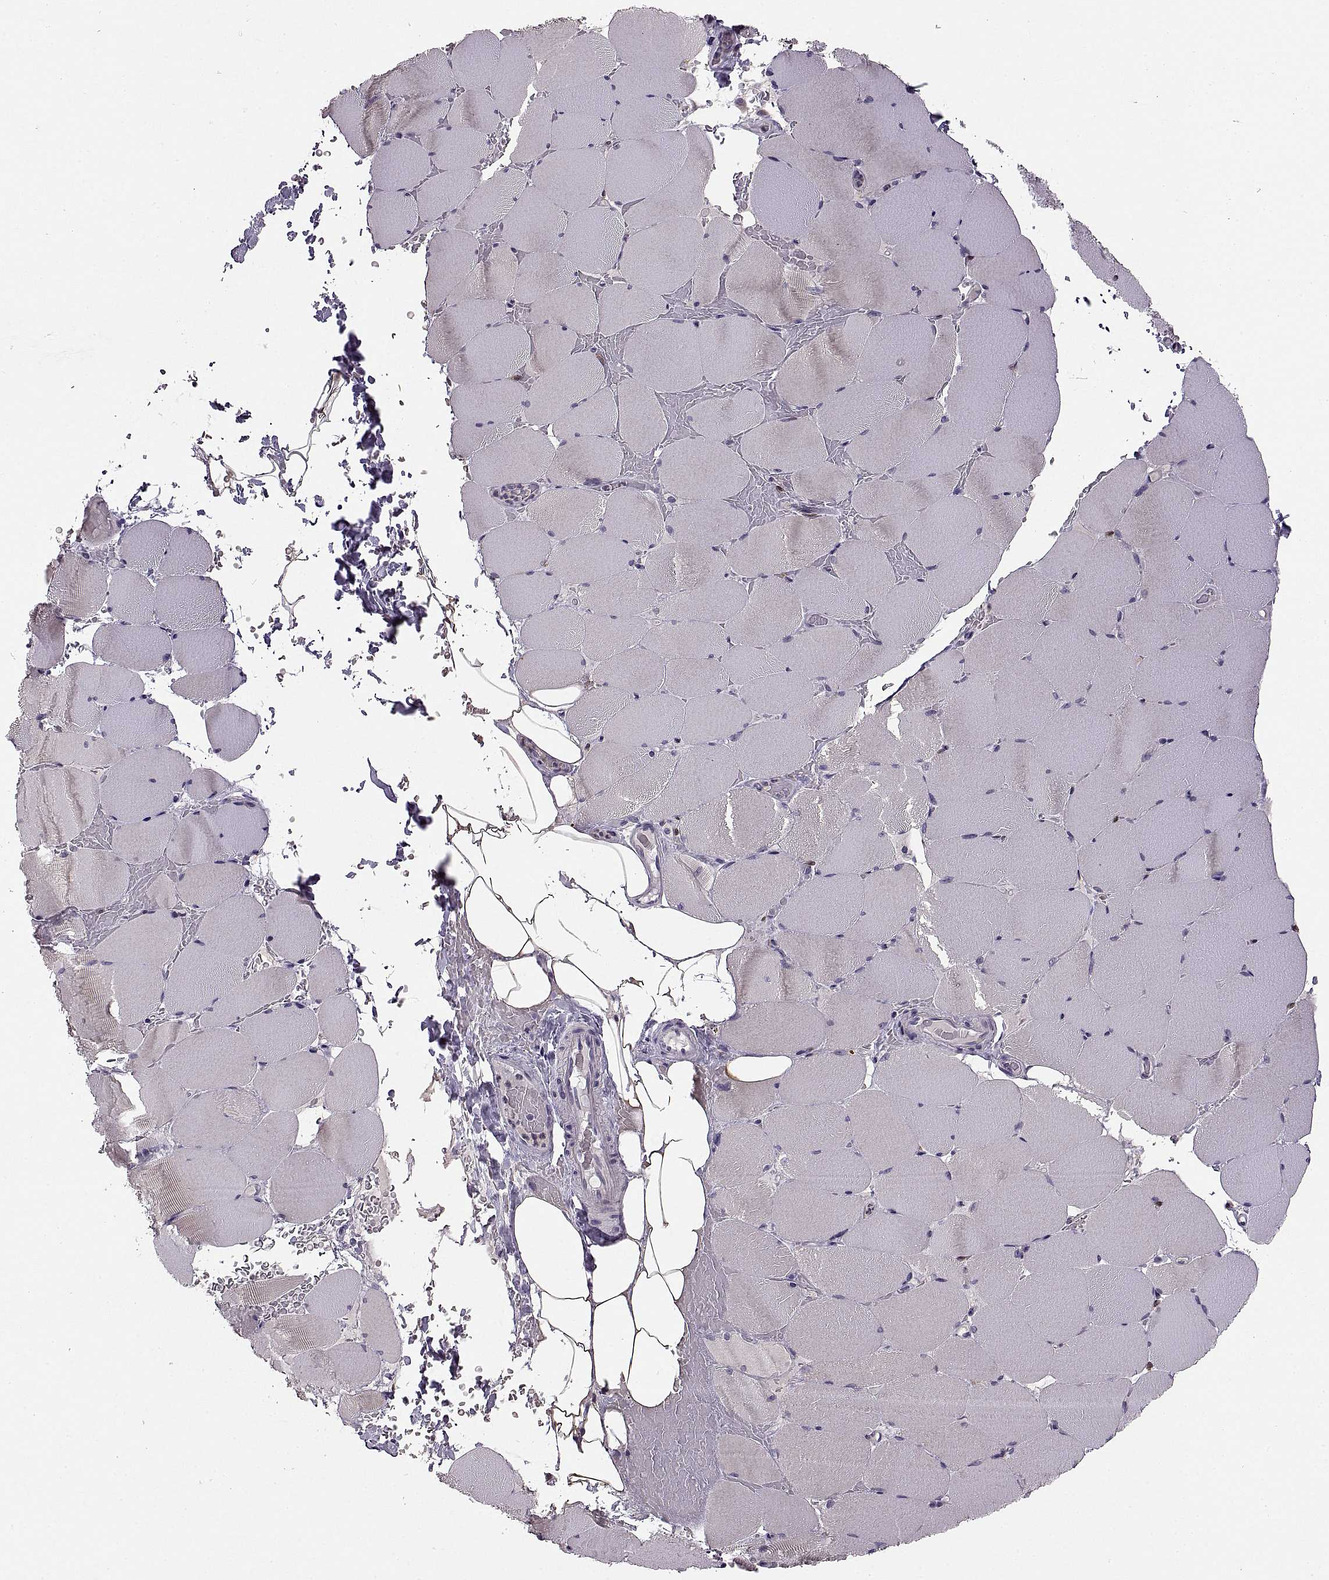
{"staining": {"intensity": "negative", "quantity": "none", "location": "none"}, "tissue": "skeletal muscle", "cell_type": "Myocytes", "image_type": "normal", "snomed": [{"axis": "morphology", "description": "Normal tissue, NOS"}, {"axis": "topography", "description": "Skeletal muscle"}], "caption": "Immunohistochemistry (IHC) of benign skeletal muscle reveals no staining in myocytes. (DAB immunohistochemistry (IHC) visualized using brightfield microscopy, high magnification).", "gene": "ADH6", "patient": {"sex": "female", "age": 37}}